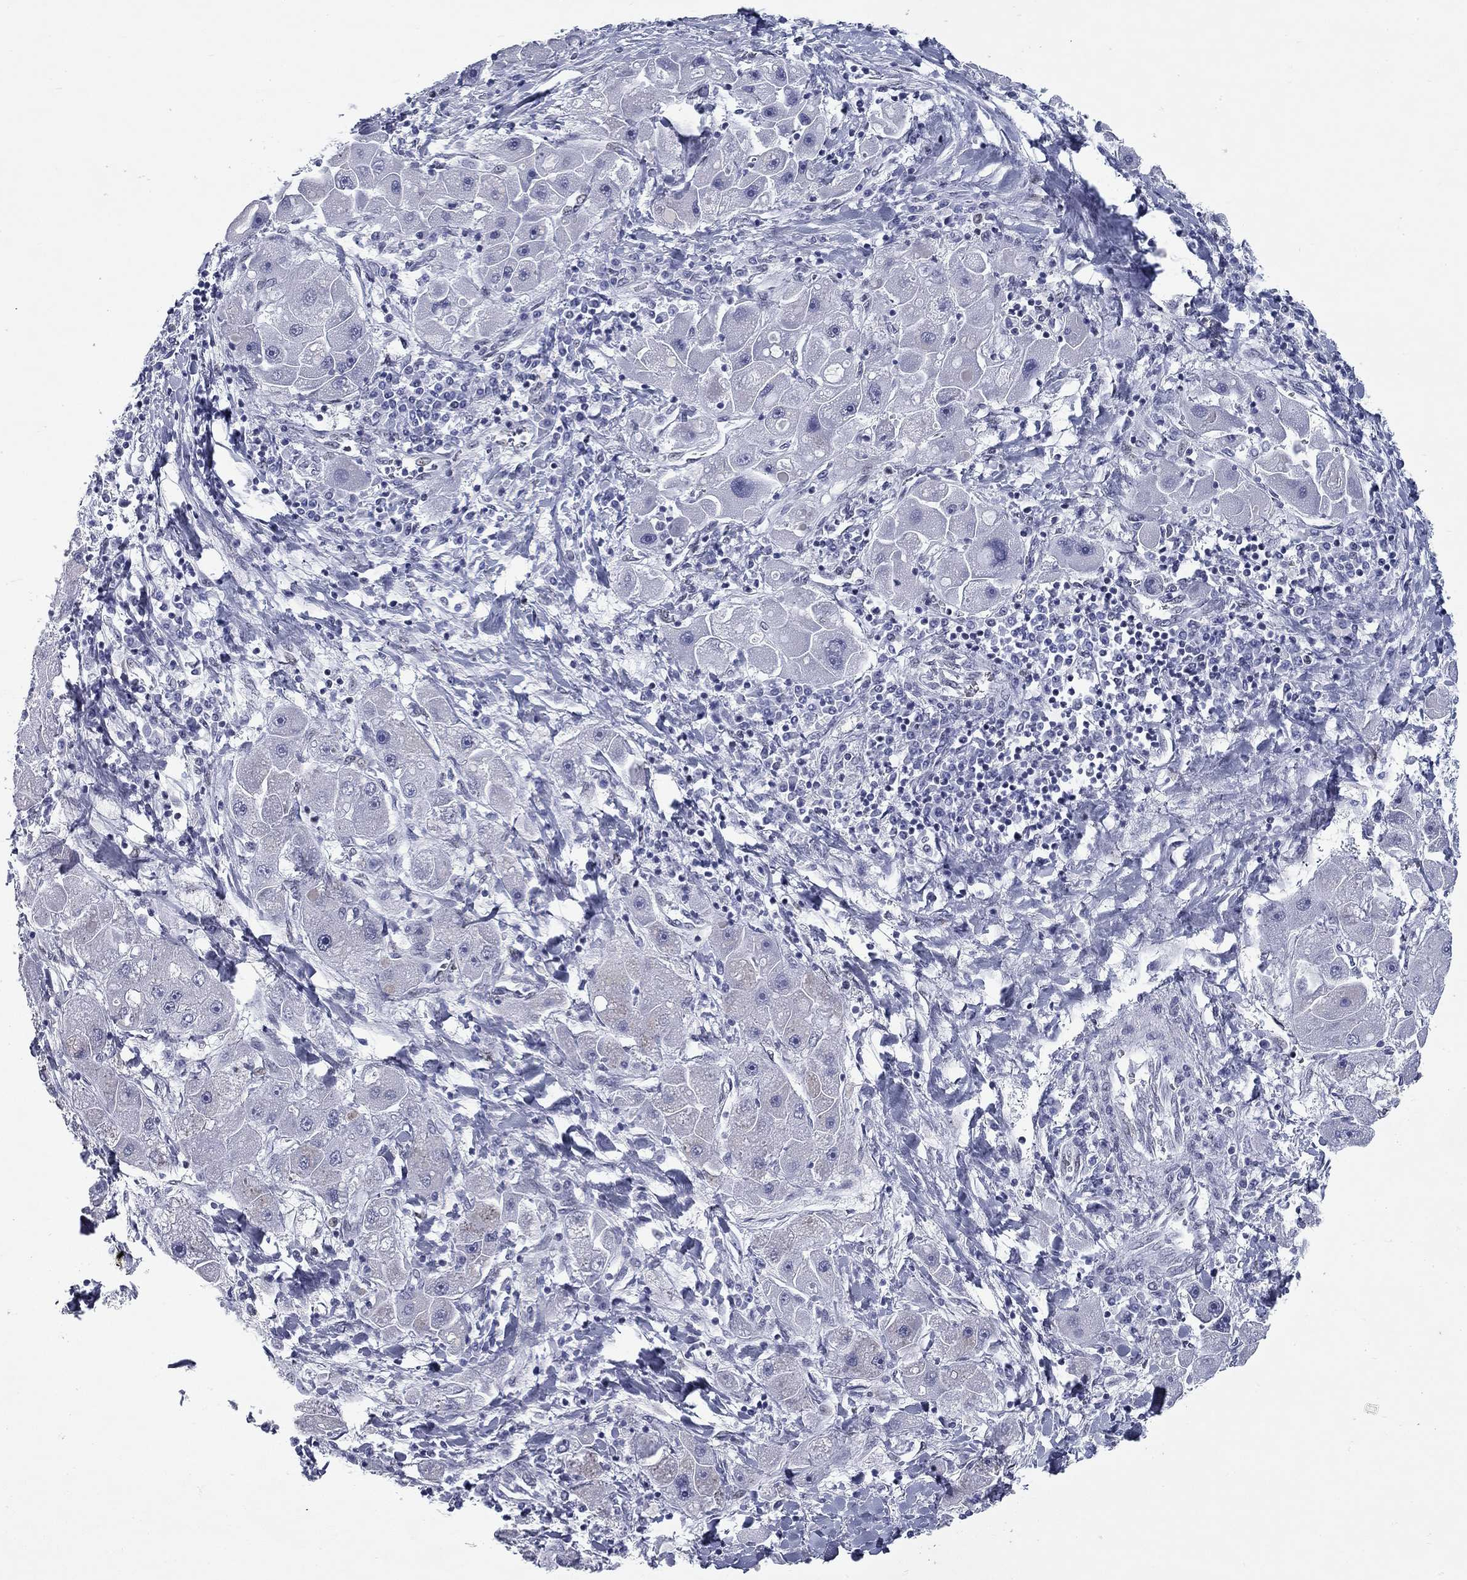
{"staining": {"intensity": "negative", "quantity": "none", "location": "none"}, "tissue": "liver cancer", "cell_type": "Tumor cells", "image_type": "cancer", "snomed": [{"axis": "morphology", "description": "Carcinoma, Hepatocellular, NOS"}, {"axis": "topography", "description": "Liver"}], "caption": "This is an IHC photomicrograph of human liver cancer (hepatocellular carcinoma). There is no expression in tumor cells.", "gene": "ASF1B", "patient": {"sex": "male", "age": 24}}